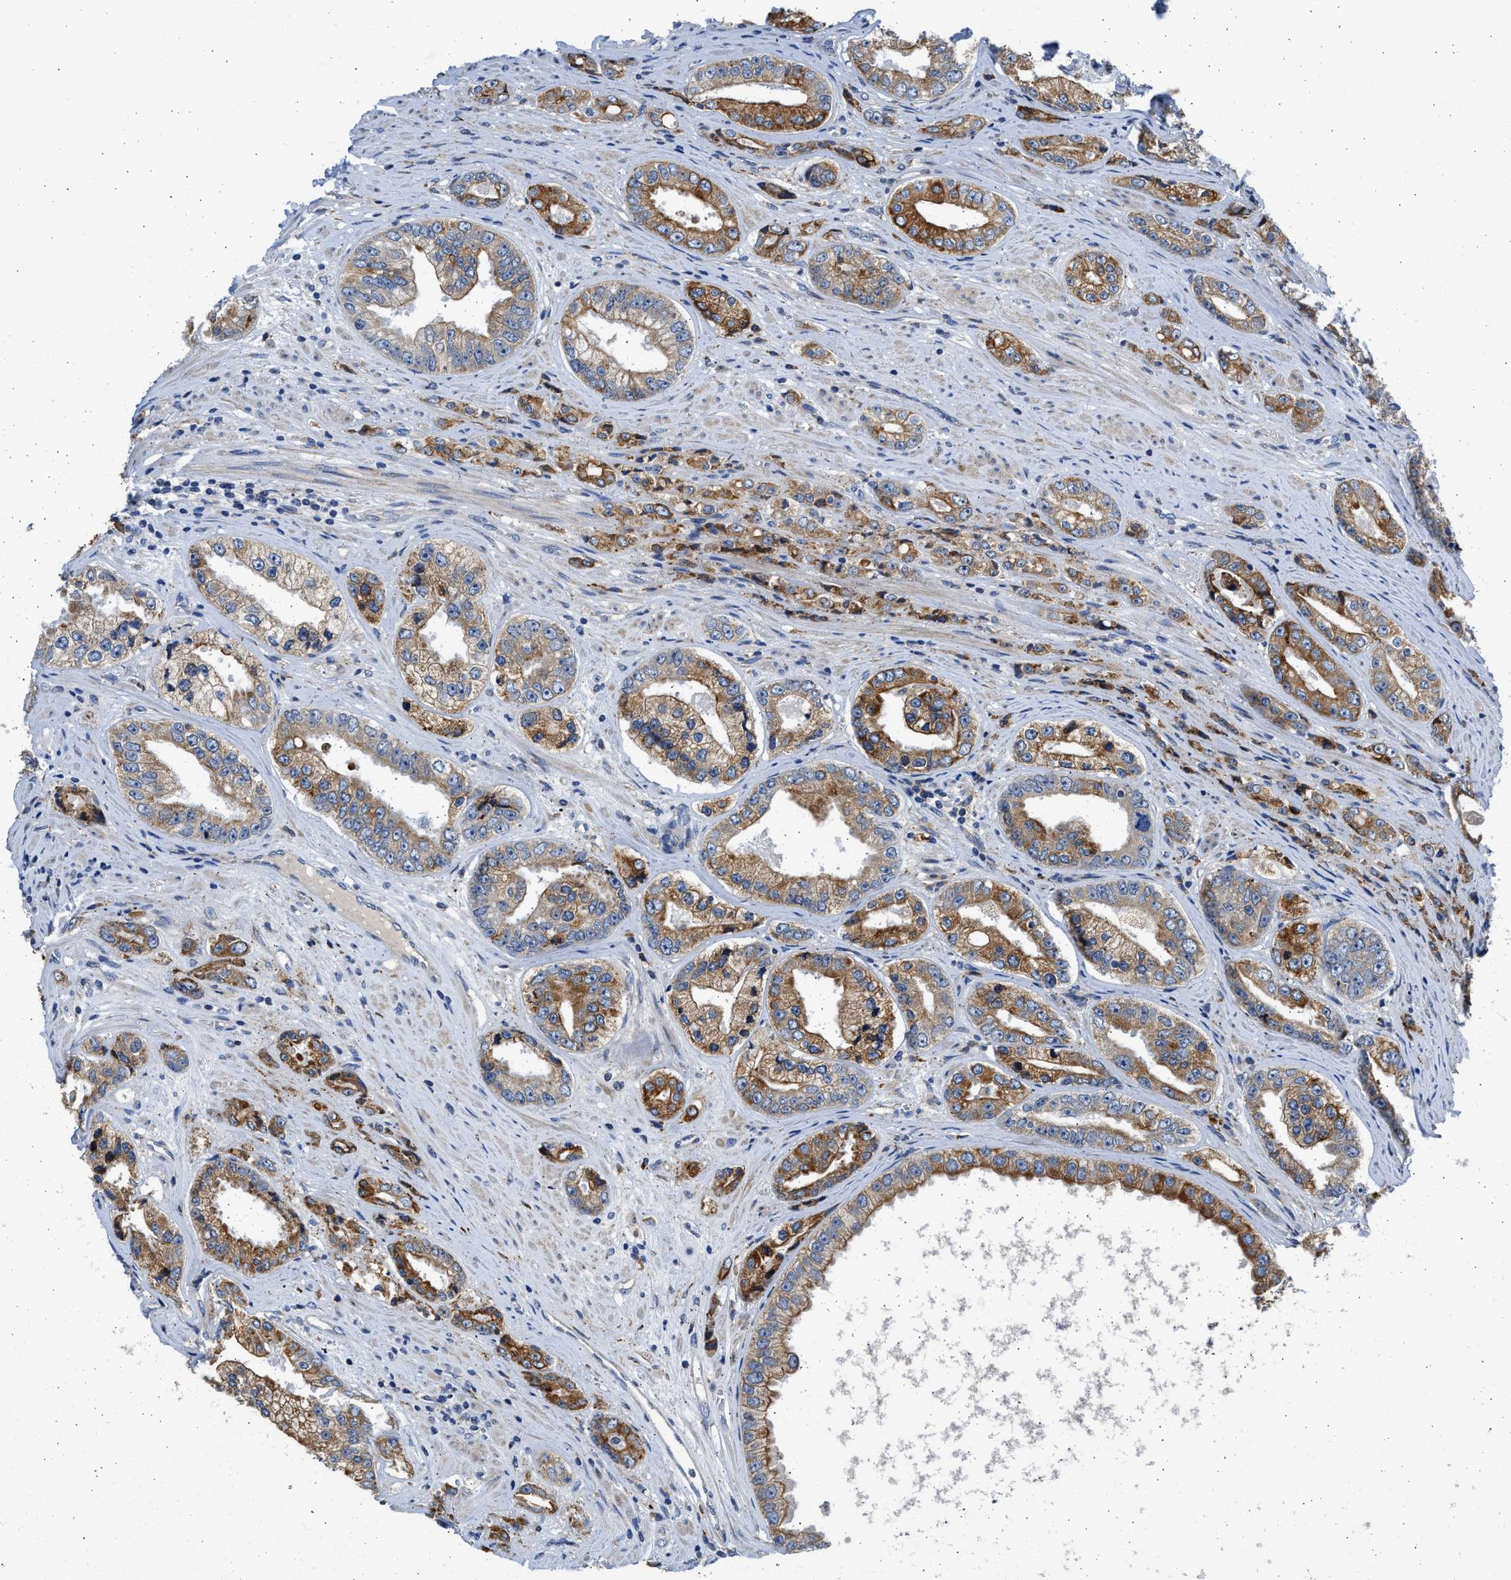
{"staining": {"intensity": "strong", "quantity": ">75%", "location": "cytoplasmic/membranous"}, "tissue": "prostate cancer", "cell_type": "Tumor cells", "image_type": "cancer", "snomed": [{"axis": "morphology", "description": "Adenocarcinoma, High grade"}, {"axis": "topography", "description": "Prostate"}], "caption": "Immunohistochemistry of human prostate high-grade adenocarcinoma displays high levels of strong cytoplasmic/membranous staining in approximately >75% of tumor cells.", "gene": "PLD2", "patient": {"sex": "male", "age": 61}}